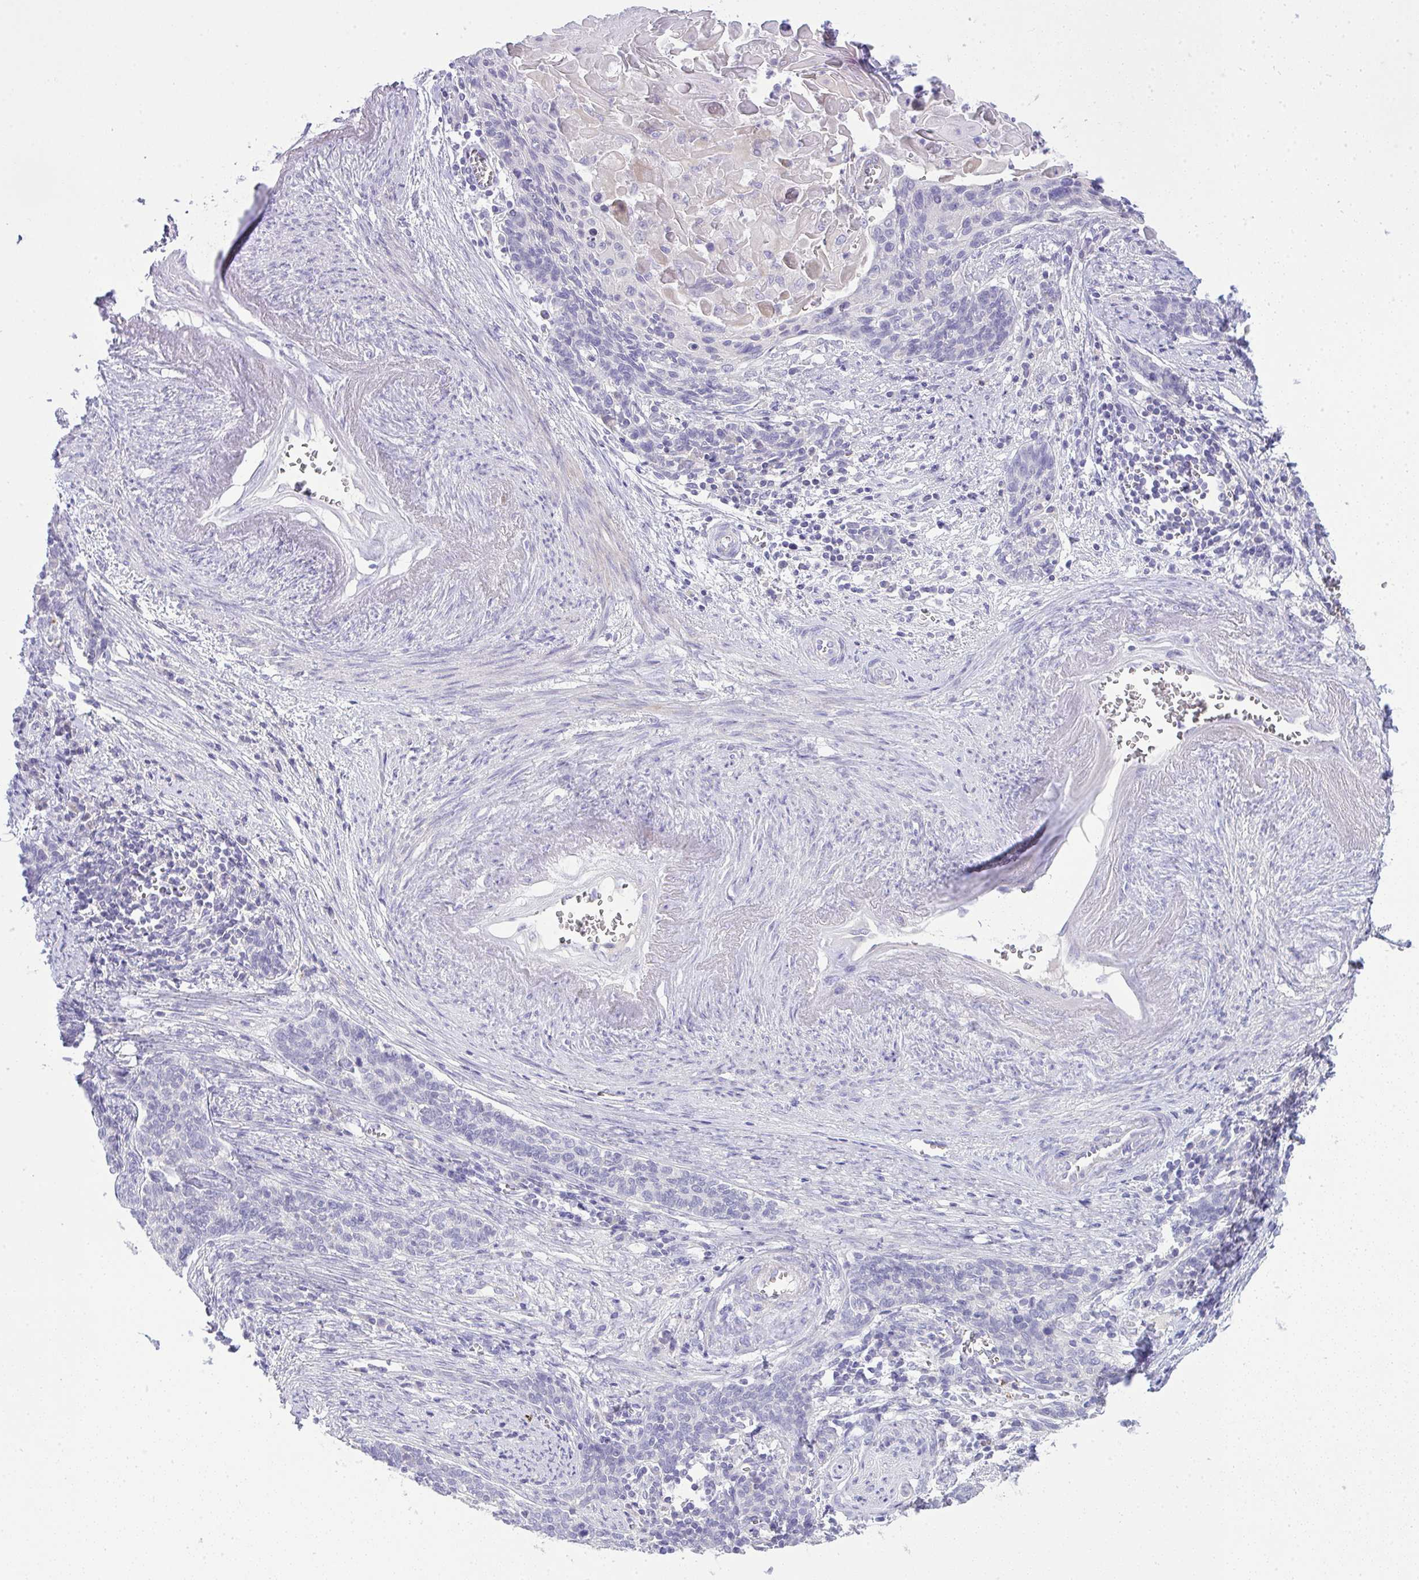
{"staining": {"intensity": "negative", "quantity": "none", "location": "none"}, "tissue": "cervical cancer", "cell_type": "Tumor cells", "image_type": "cancer", "snomed": [{"axis": "morphology", "description": "Squamous cell carcinoma, NOS"}, {"axis": "topography", "description": "Cervix"}], "caption": "Tumor cells are negative for protein expression in human cervical cancer (squamous cell carcinoma).", "gene": "SPTB", "patient": {"sex": "female", "age": 39}}